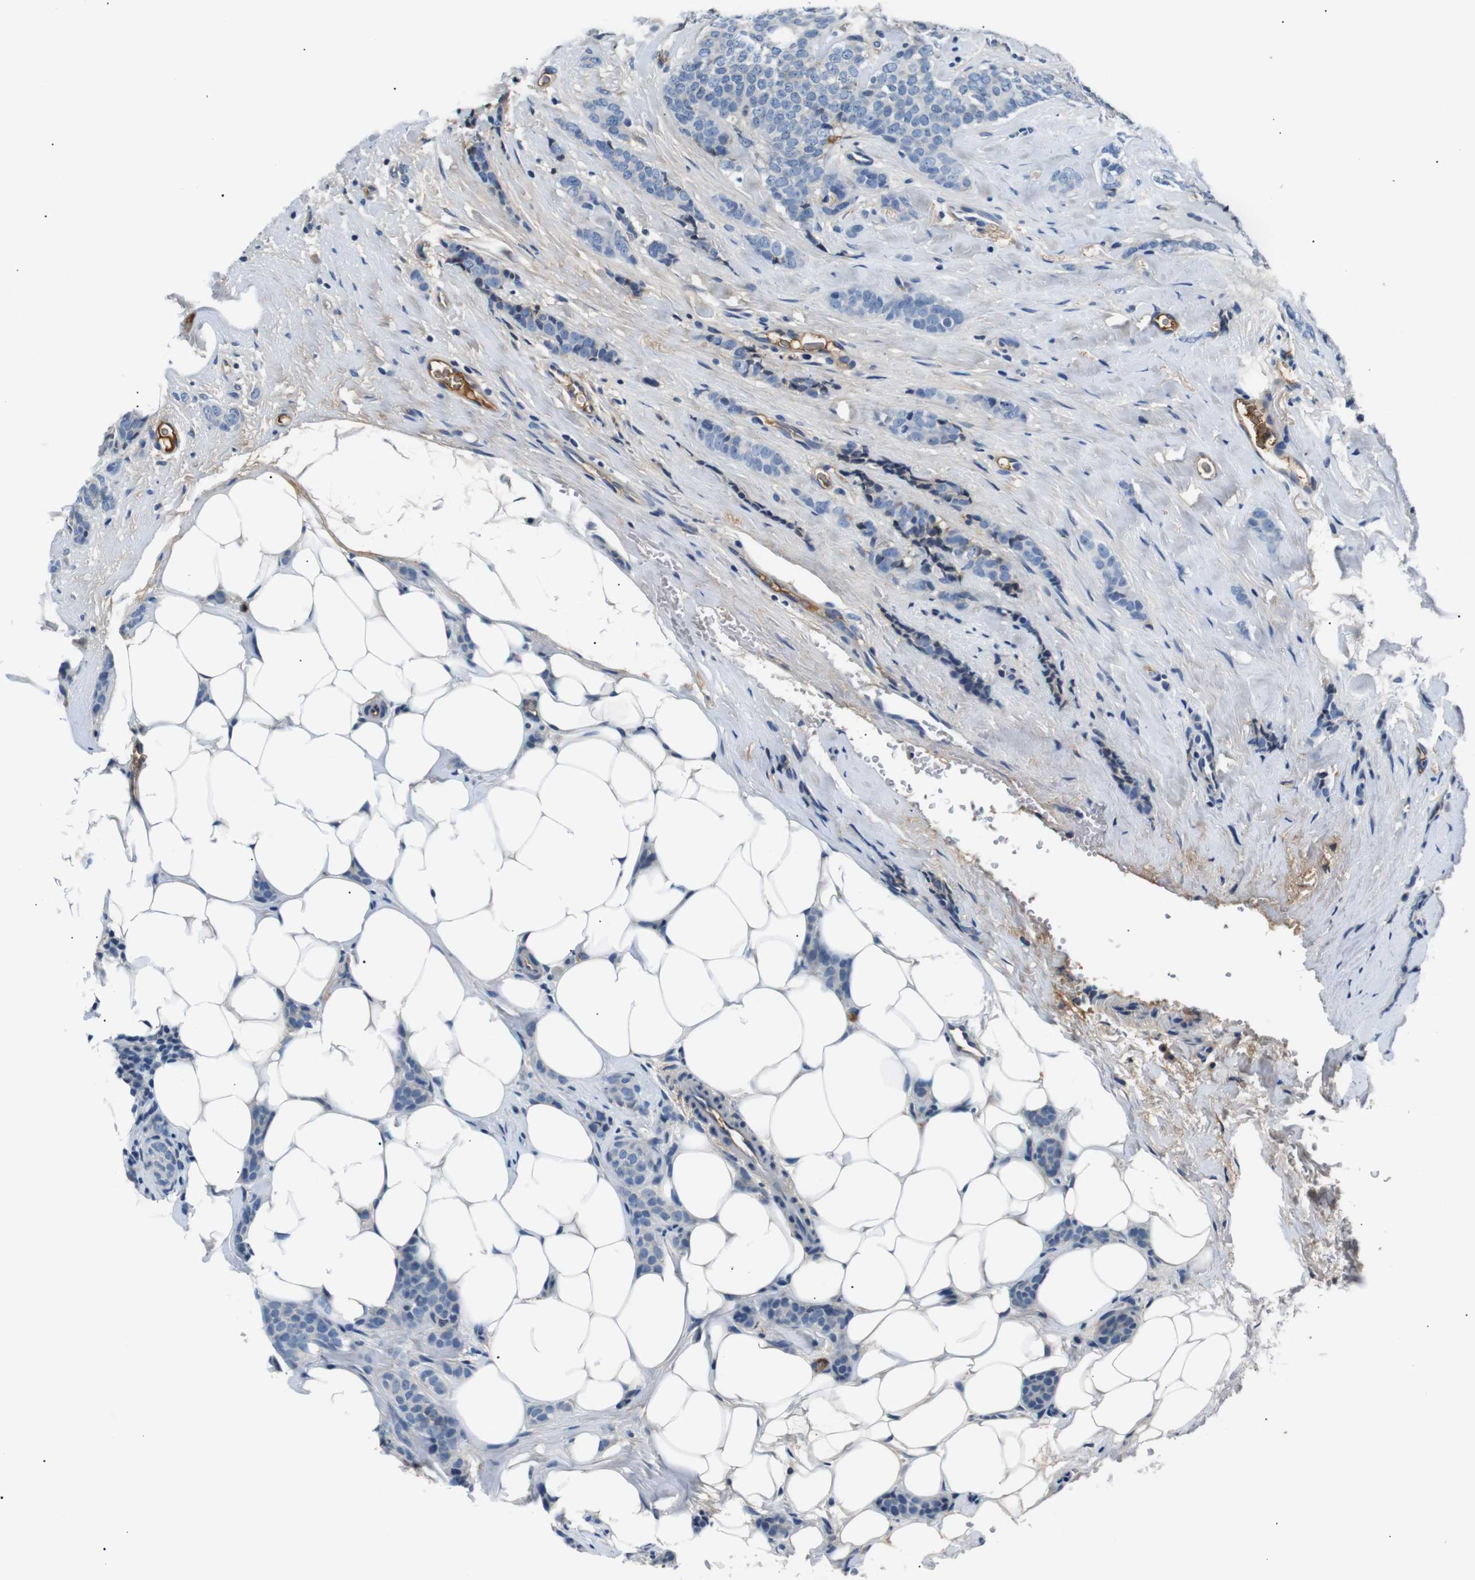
{"staining": {"intensity": "negative", "quantity": "none", "location": "none"}, "tissue": "breast cancer", "cell_type": "Tumor cells", "image_type": "cancer", "snomed": [{"axis": "morphology", "description": "Lobular carcinoma"}, {"axis": "topography", "description": "Skin"}, {"axis": "topography", "description": "Breast"}], "caption": "The histopathology image demonstrates no staining of tumor cells in breast cancer (lobular carcinoma).", "gene": "LHCGR", "patient": {"sex": "female", "age": 46}}